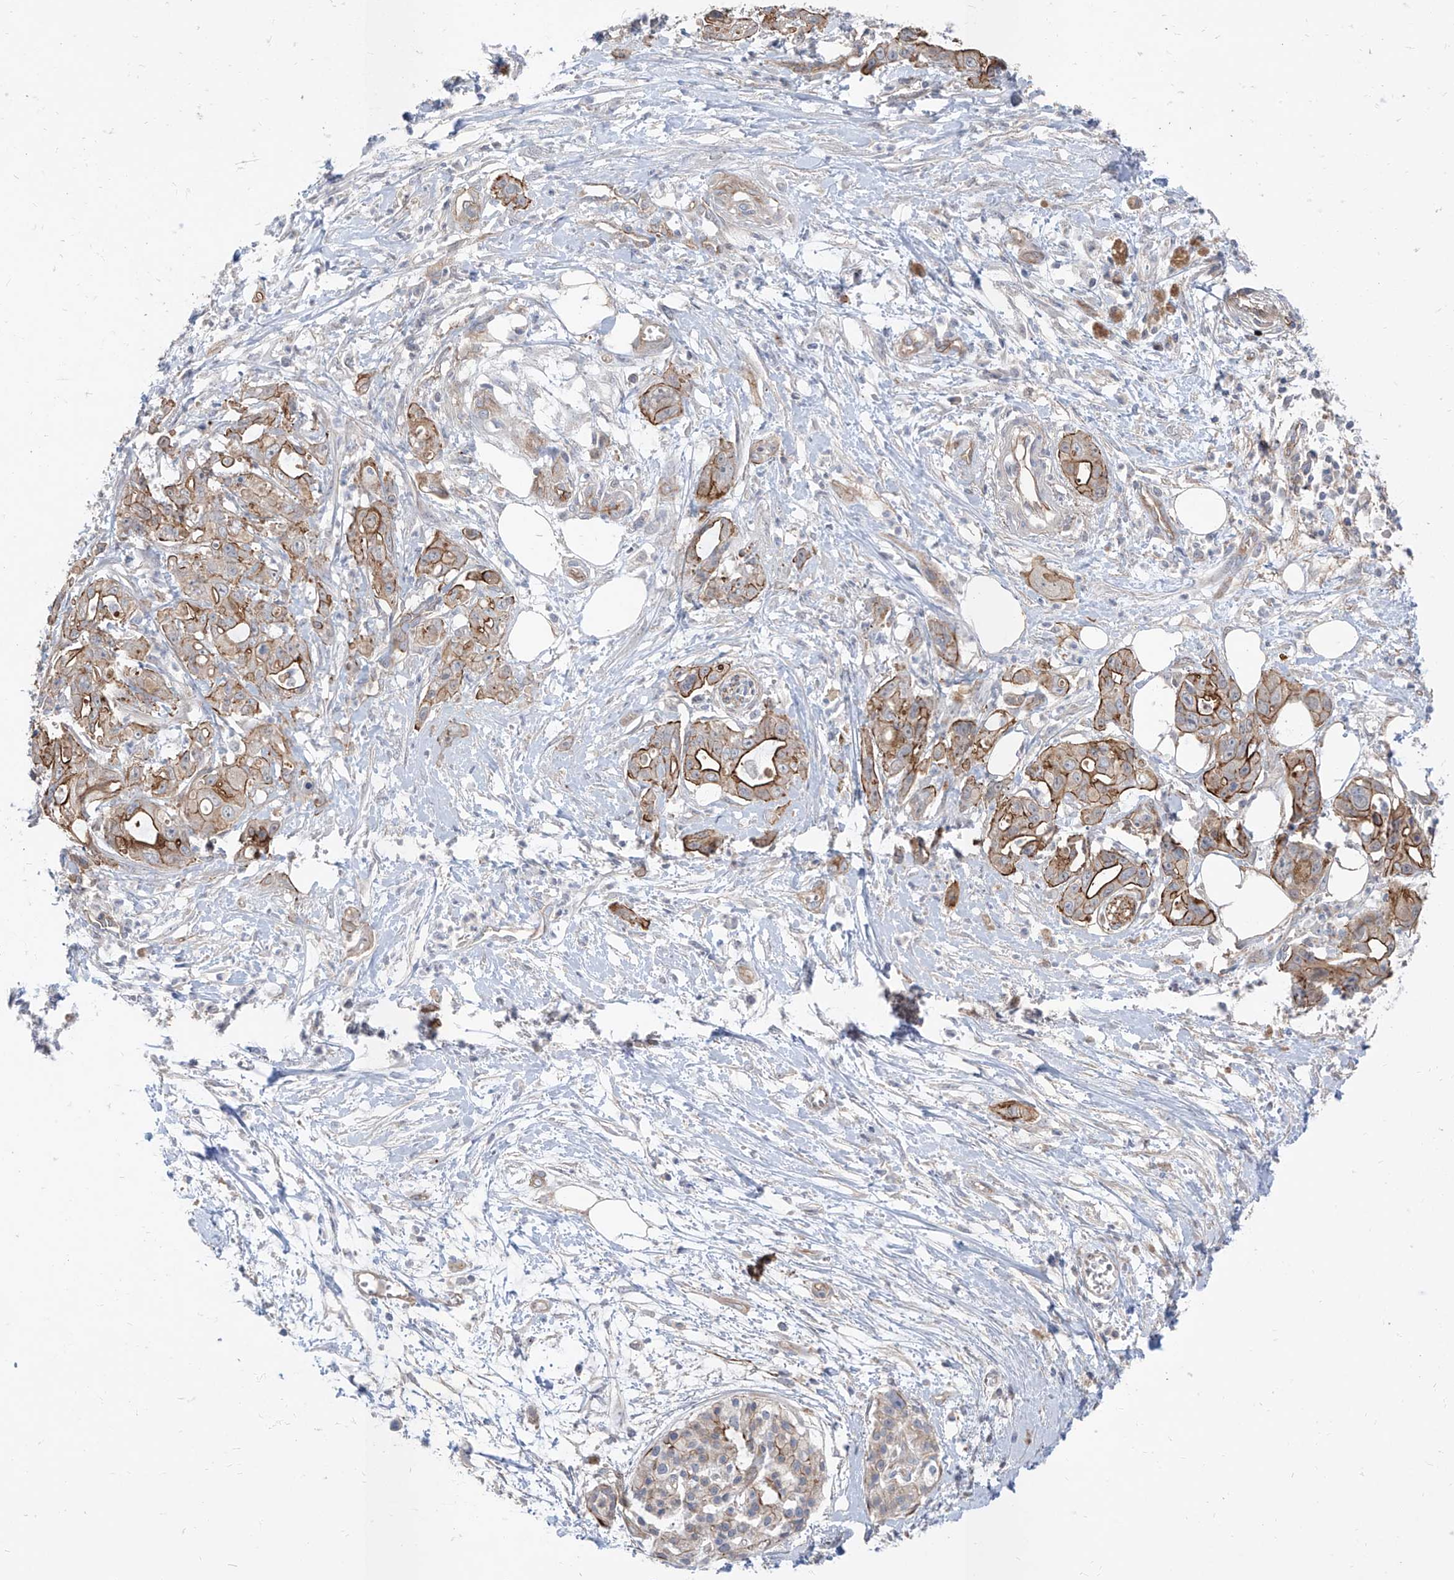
{"staining": {"intensity": "moderate", "quantity": "25%-75%", "location": "cytoplasmic/membranous"}, "tissue": "pancreatic cancer", "cell_type": "Tumor cells", "image_type": "cancer", "snomed": [{"axis": "morphology", "description": "Adenocarcinoma, NOS"}, {"axis": "topography", "description": "Pancreas"}], "caption": "DAB (3,3'-diaminobenzidine) immunohistochemical staining of pancreatic cancer (adenocarcinoma) exhibits moderate cytoplasmic/membranous protein positivity in approximately 25%-75% of tumor cells.", "gene": "EPHX4", "patient": {"sex": "male", "age": 68}}